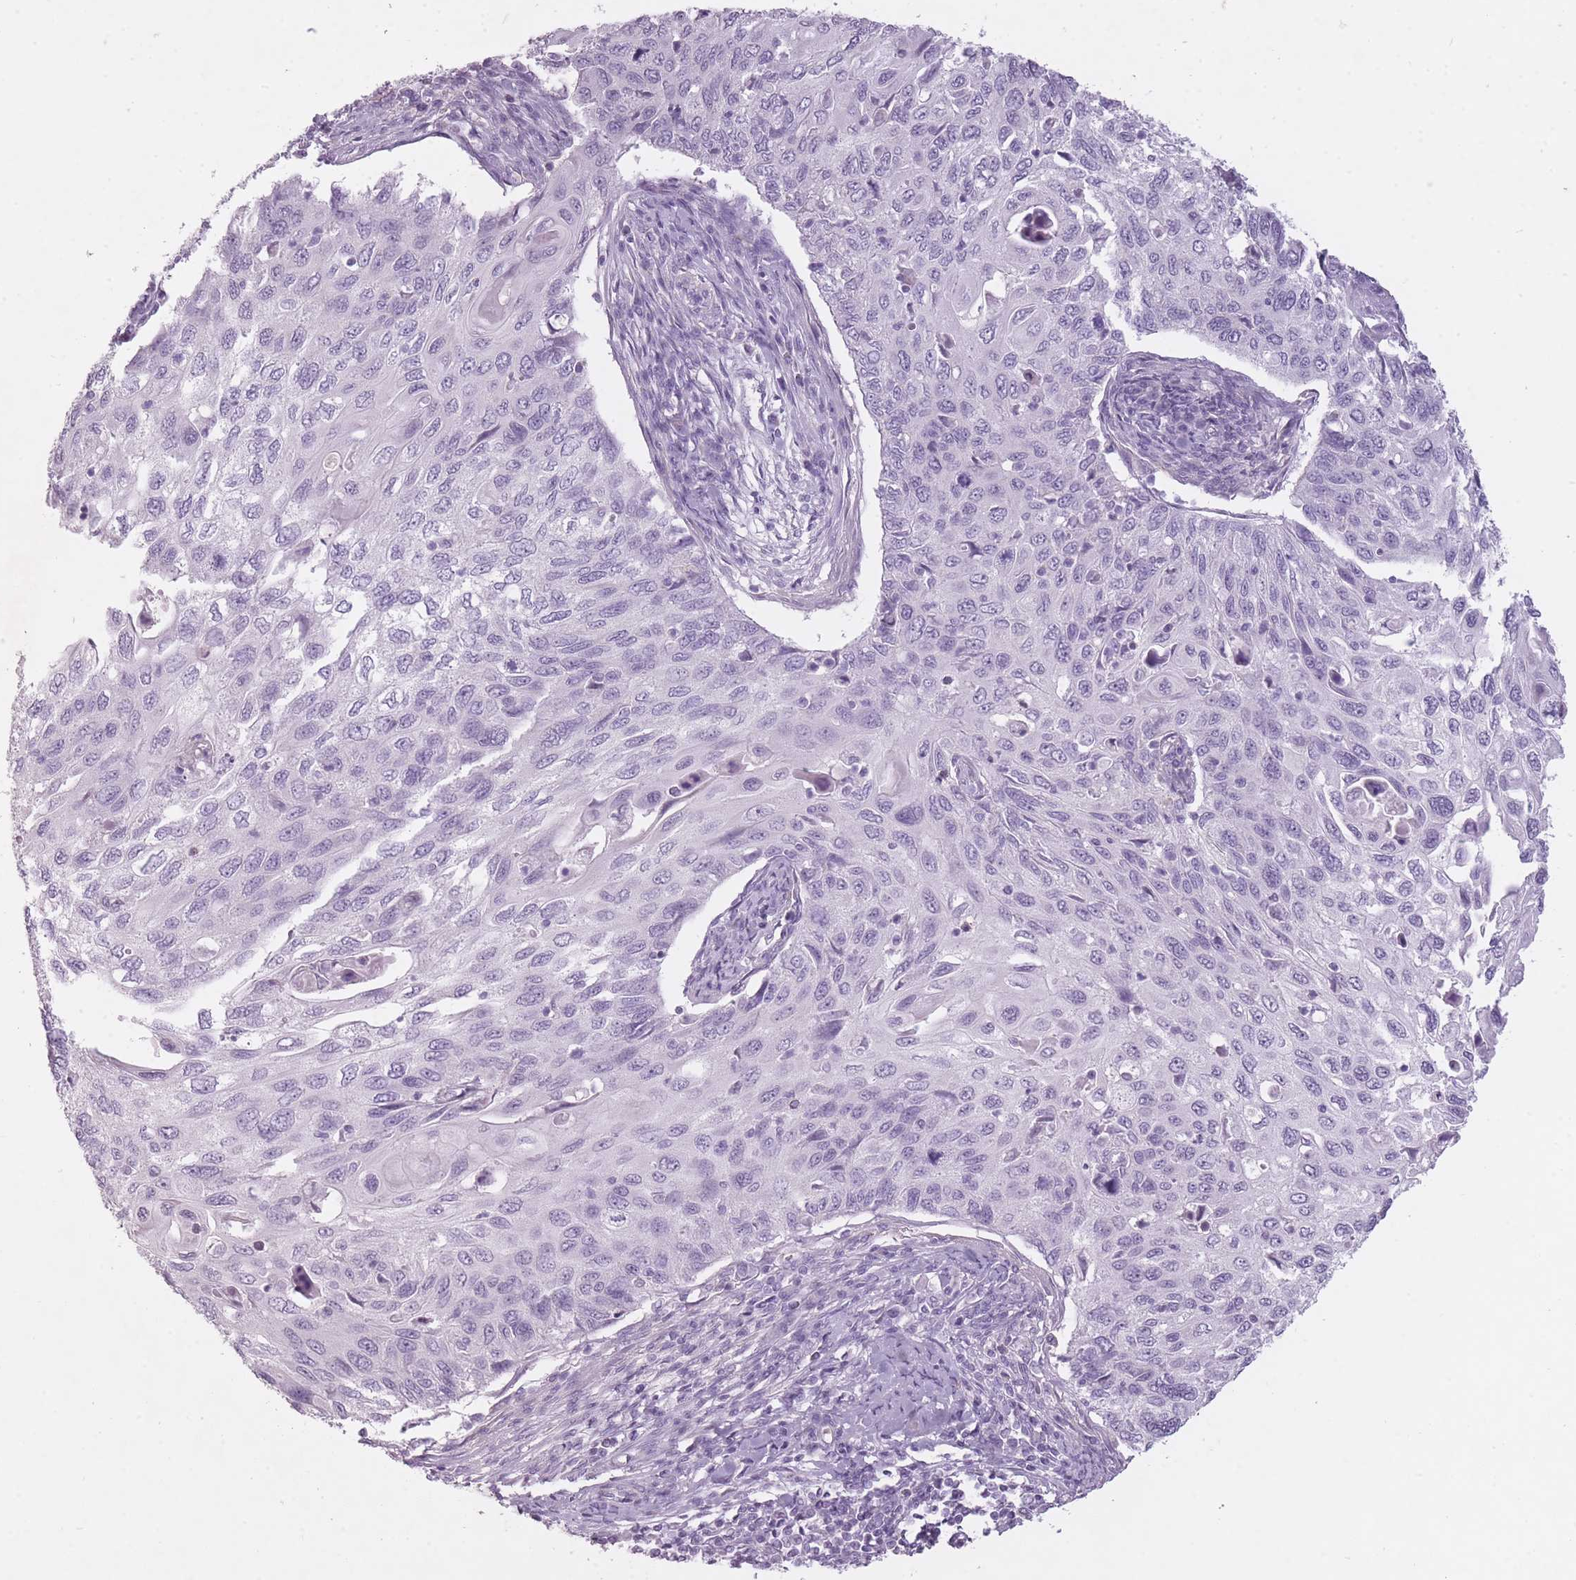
{"staining": {"intensity": "negative", "quantity": "none", "location": "none"}, "tissue": "cervical cancer", "cell_type": "Tumor cells", "image_type": "cancer", "snomed": [{"axis": "morphology", "description": "Squamous cell carcinoma, NOS"}, {"axis": "topography", "description": "Cervix"}], "caption": "Immunohistochemistry of human cervical cancer (squamous cell carcinoma) displays no positivity in tumor cells.", "gene": "RFX4", "patient": {"sex": "female", "age": 70}}